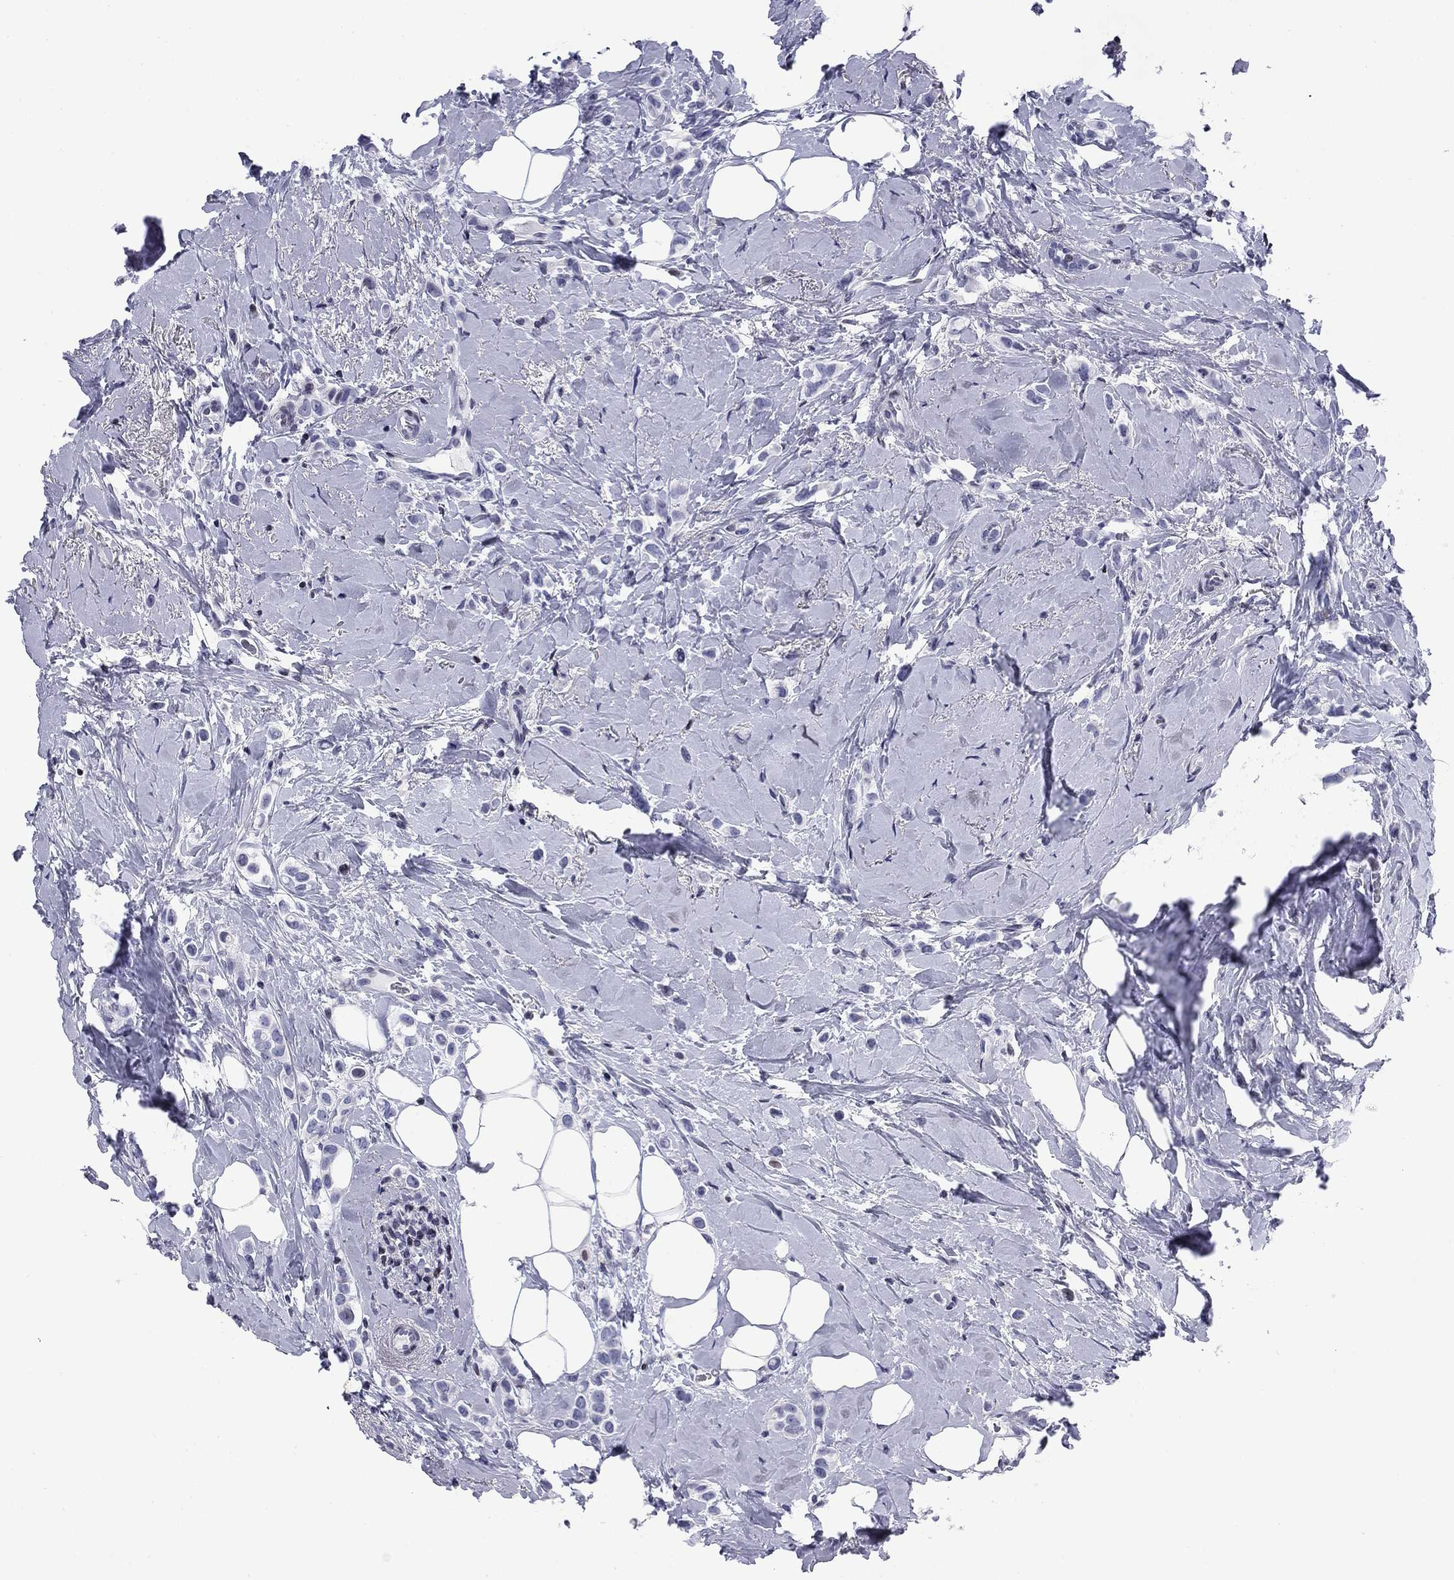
{"staining": {"intensity": "negative", "quantity": "none", "location": "none"}, "tissue": "breast cancer", "cell_type": "Tumor cells", "image_type": "cancer", "snomed": [{"axis": "morphology", "description": "Lobular carcinoma"}, {"axis": "topography", "description": "Breast"}], "caption": "Tumor cells are negative for brown protein staining in breast cancer (lobular carcinoma). Nuclei are stained in blue.", "gene": "CCDC144A", "patient": {"sex": "female", "age": 66}}